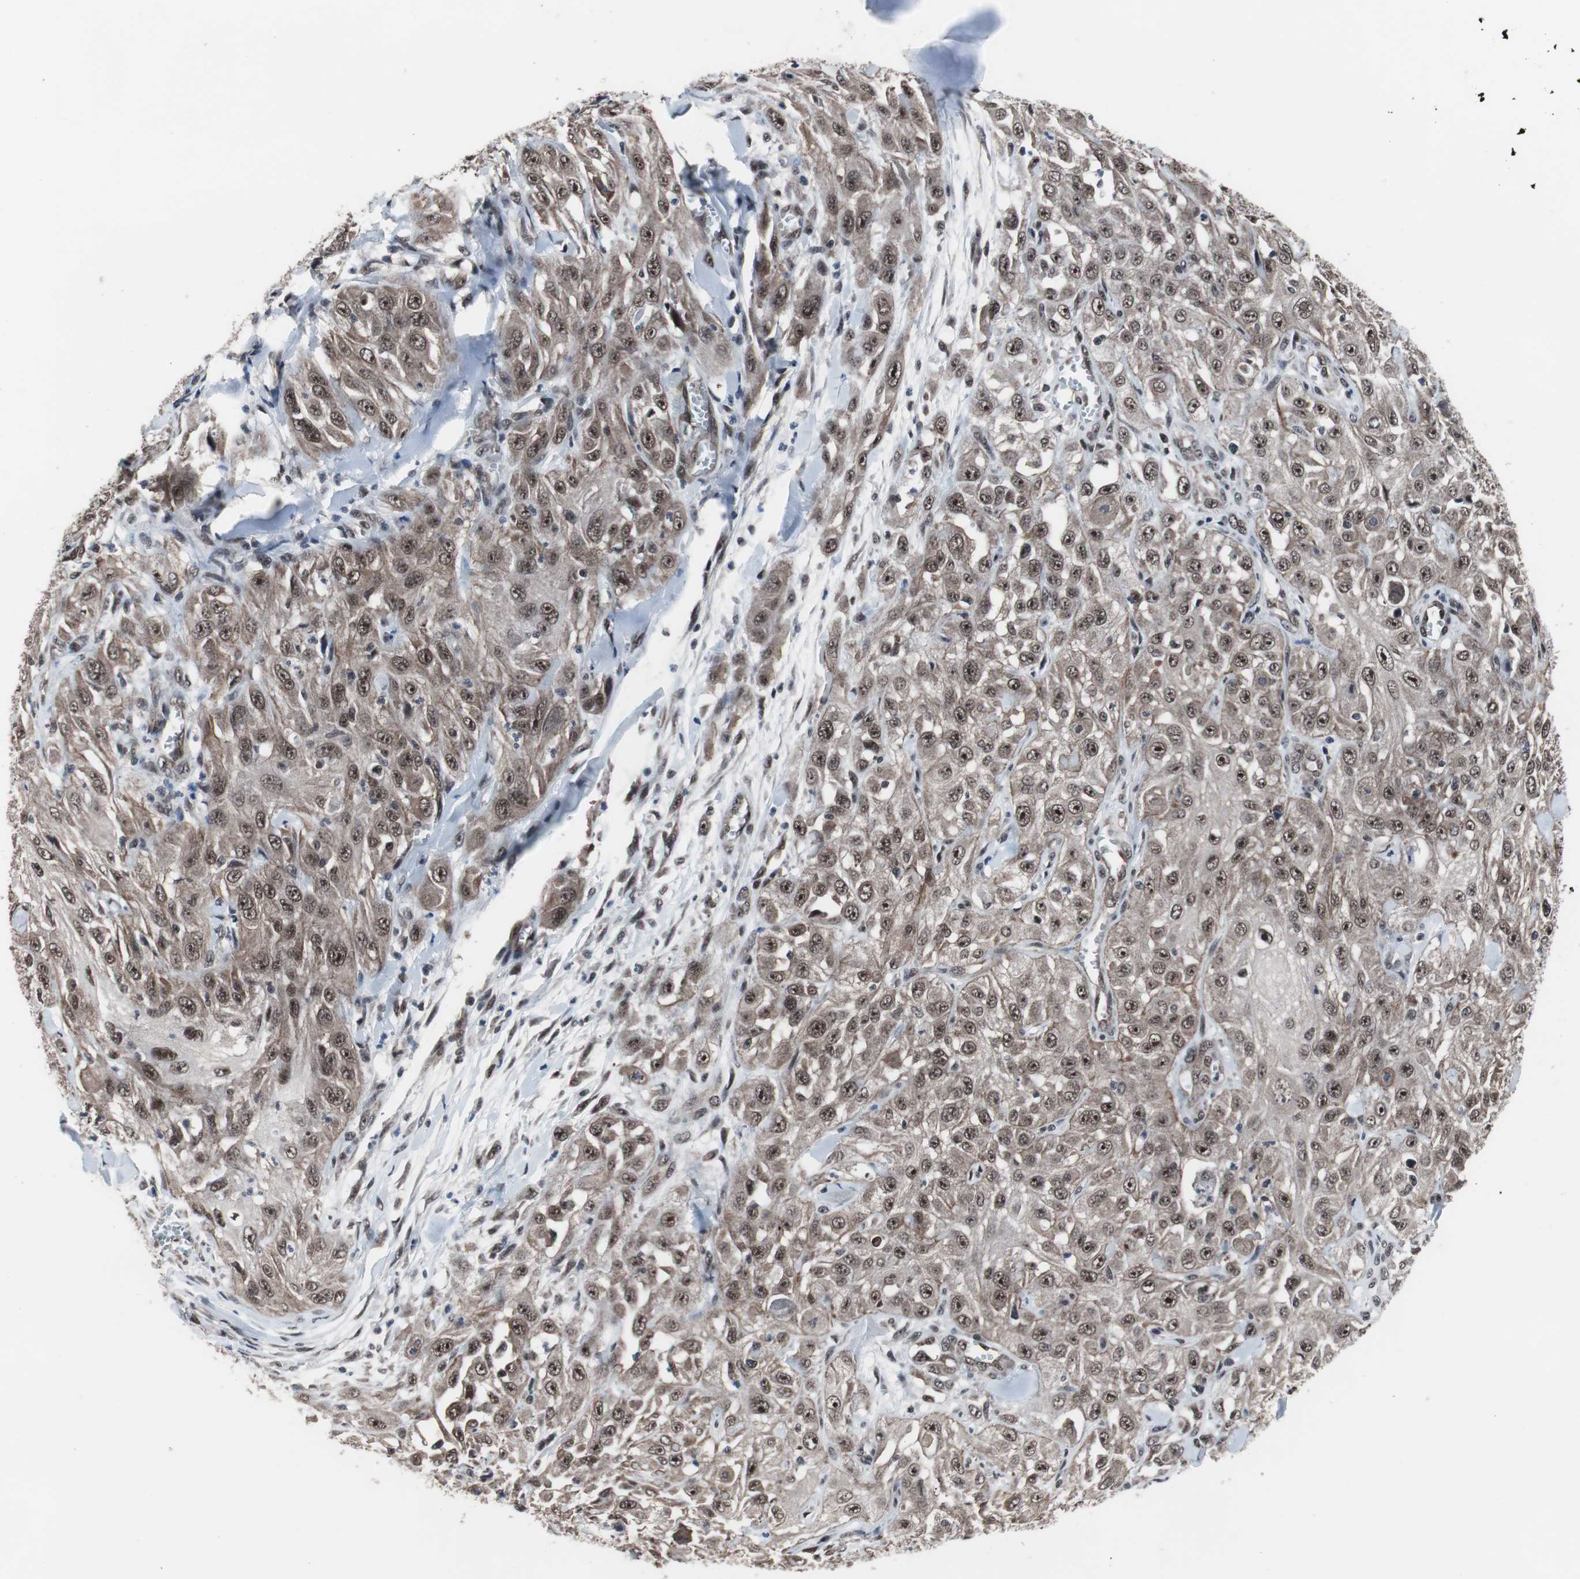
{"staining": {"intensity": "moderate", "quantity": ">75%", "location": "cytoplasmic/membranous,nuclear"}, "tissue": "skin cancer", "cell_type": "Tumor cells", "image_type": "cancer", "snomed": [{"axis": "morphology", "description": "Squamous cell carcinoma, NOS"}, {"axis": "morphology", "description": "Squamous cell carcinoma, metastatic, NOS"}, {"axis": "topography", "description": "Skin"}, {"axis": "topography", "description": "Lymph node"}], "caption": "Human skin cancer stained with a brown dye demonstrates moderate cytoplasmic/membranous and nuclear positive positivity in approximately >75% of tumor cells.", "gene": "GTF2F2", "patient": {"sex": "male", "age": 75}}